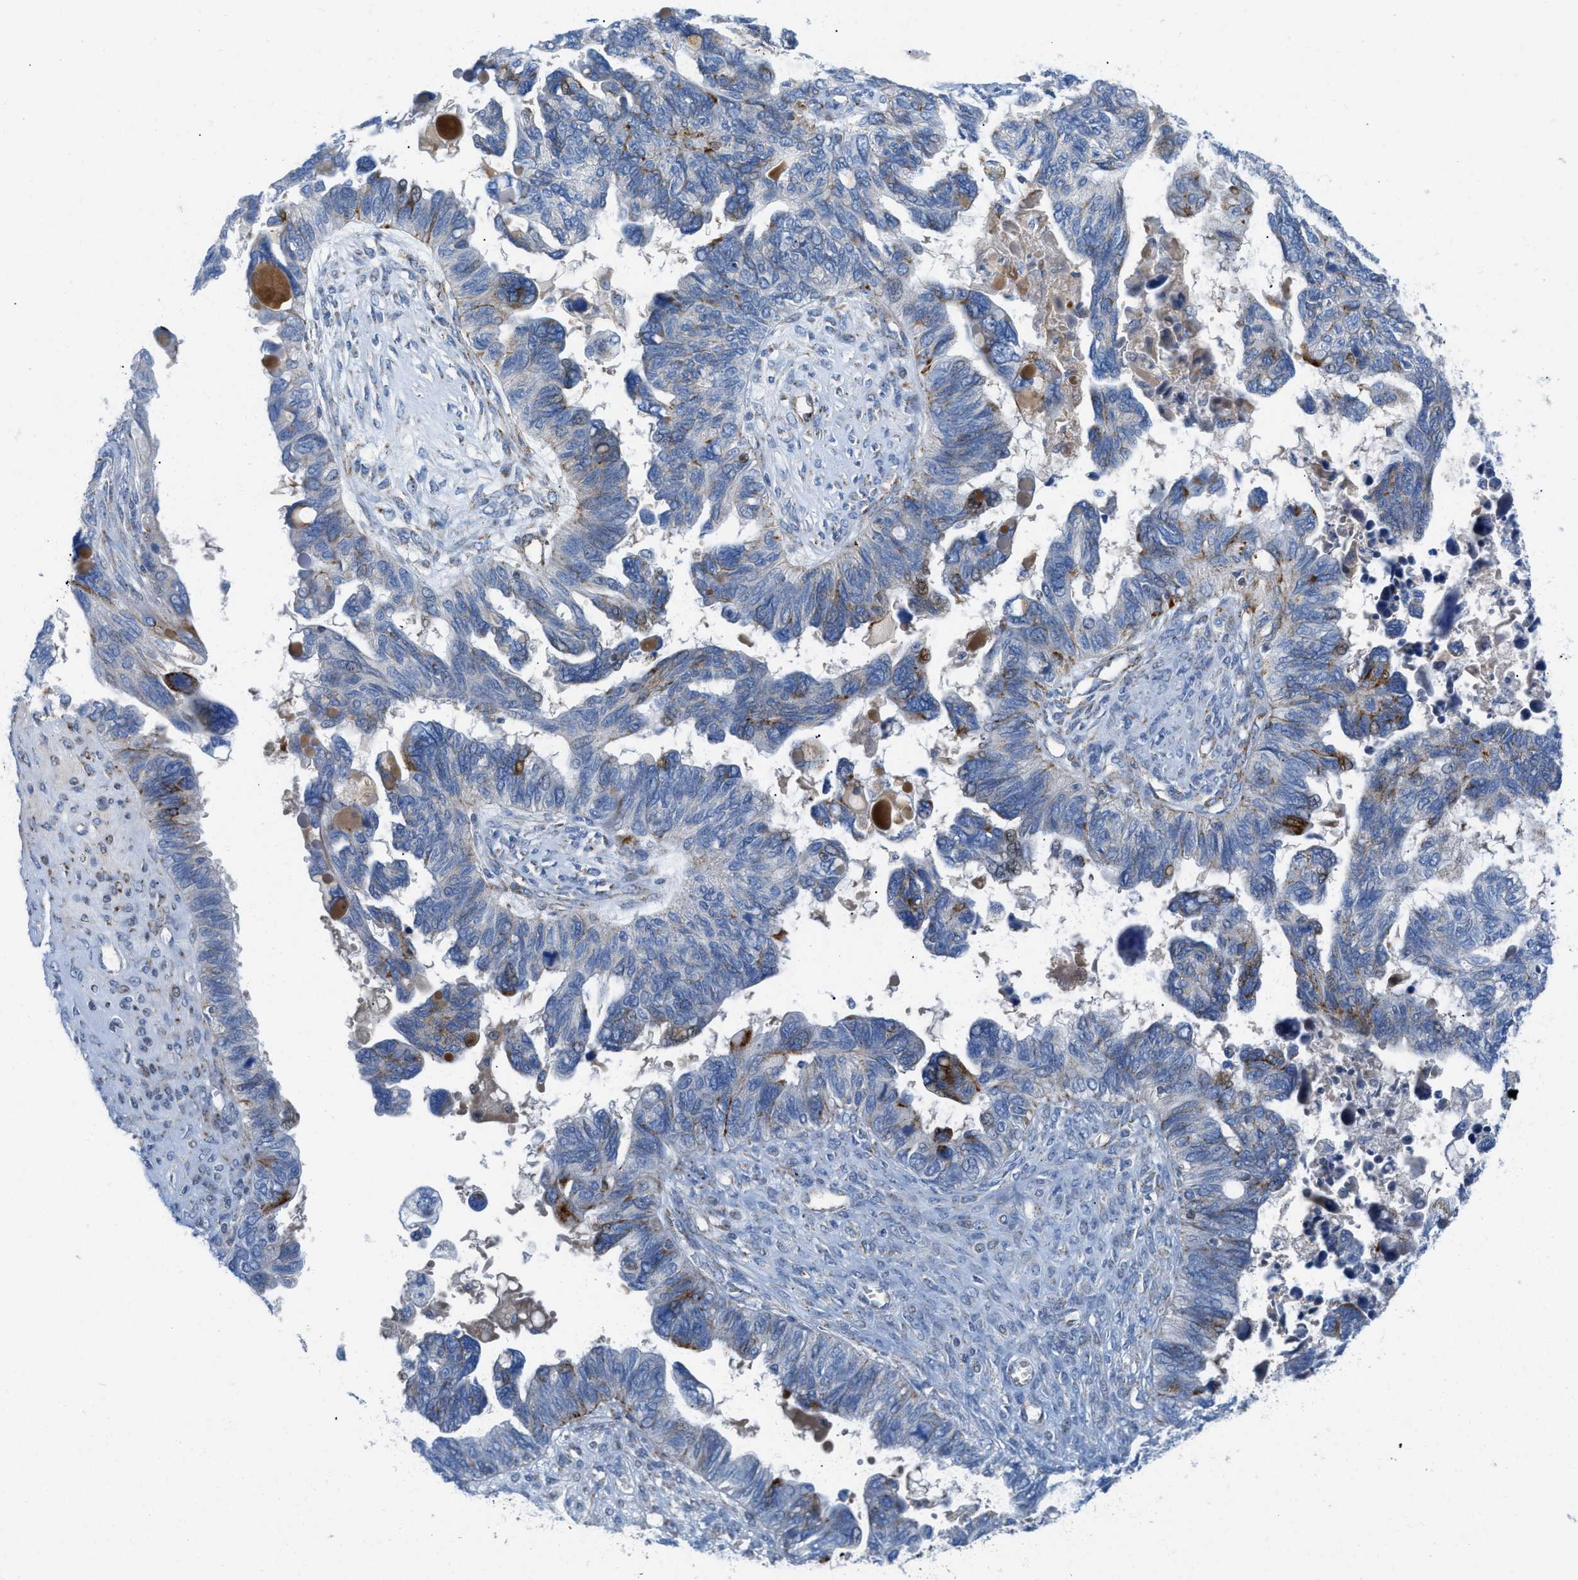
{"staining": {"intensity": "moderate", "quantity": "<25%", "location": "cytoplasmic/membranous"}, "tissue": "ovarian cancer", "cell_type": "Tumor cells", "image_type": "cancer", "snomed": [{"axis": "morphology", "description": "Cystadenocarcinoma, serous, NOS"}, {"axis": "topography", "description": "Ovary"}], "caption": "A brown stain labels moderate cytoplasmic/membranous positivity of a protein in human ovarian cancer (serous cystadenocarcinoma) tumor cells.", "gene": "RBBP9", "patient": {"sex": "female", "age": 79}}